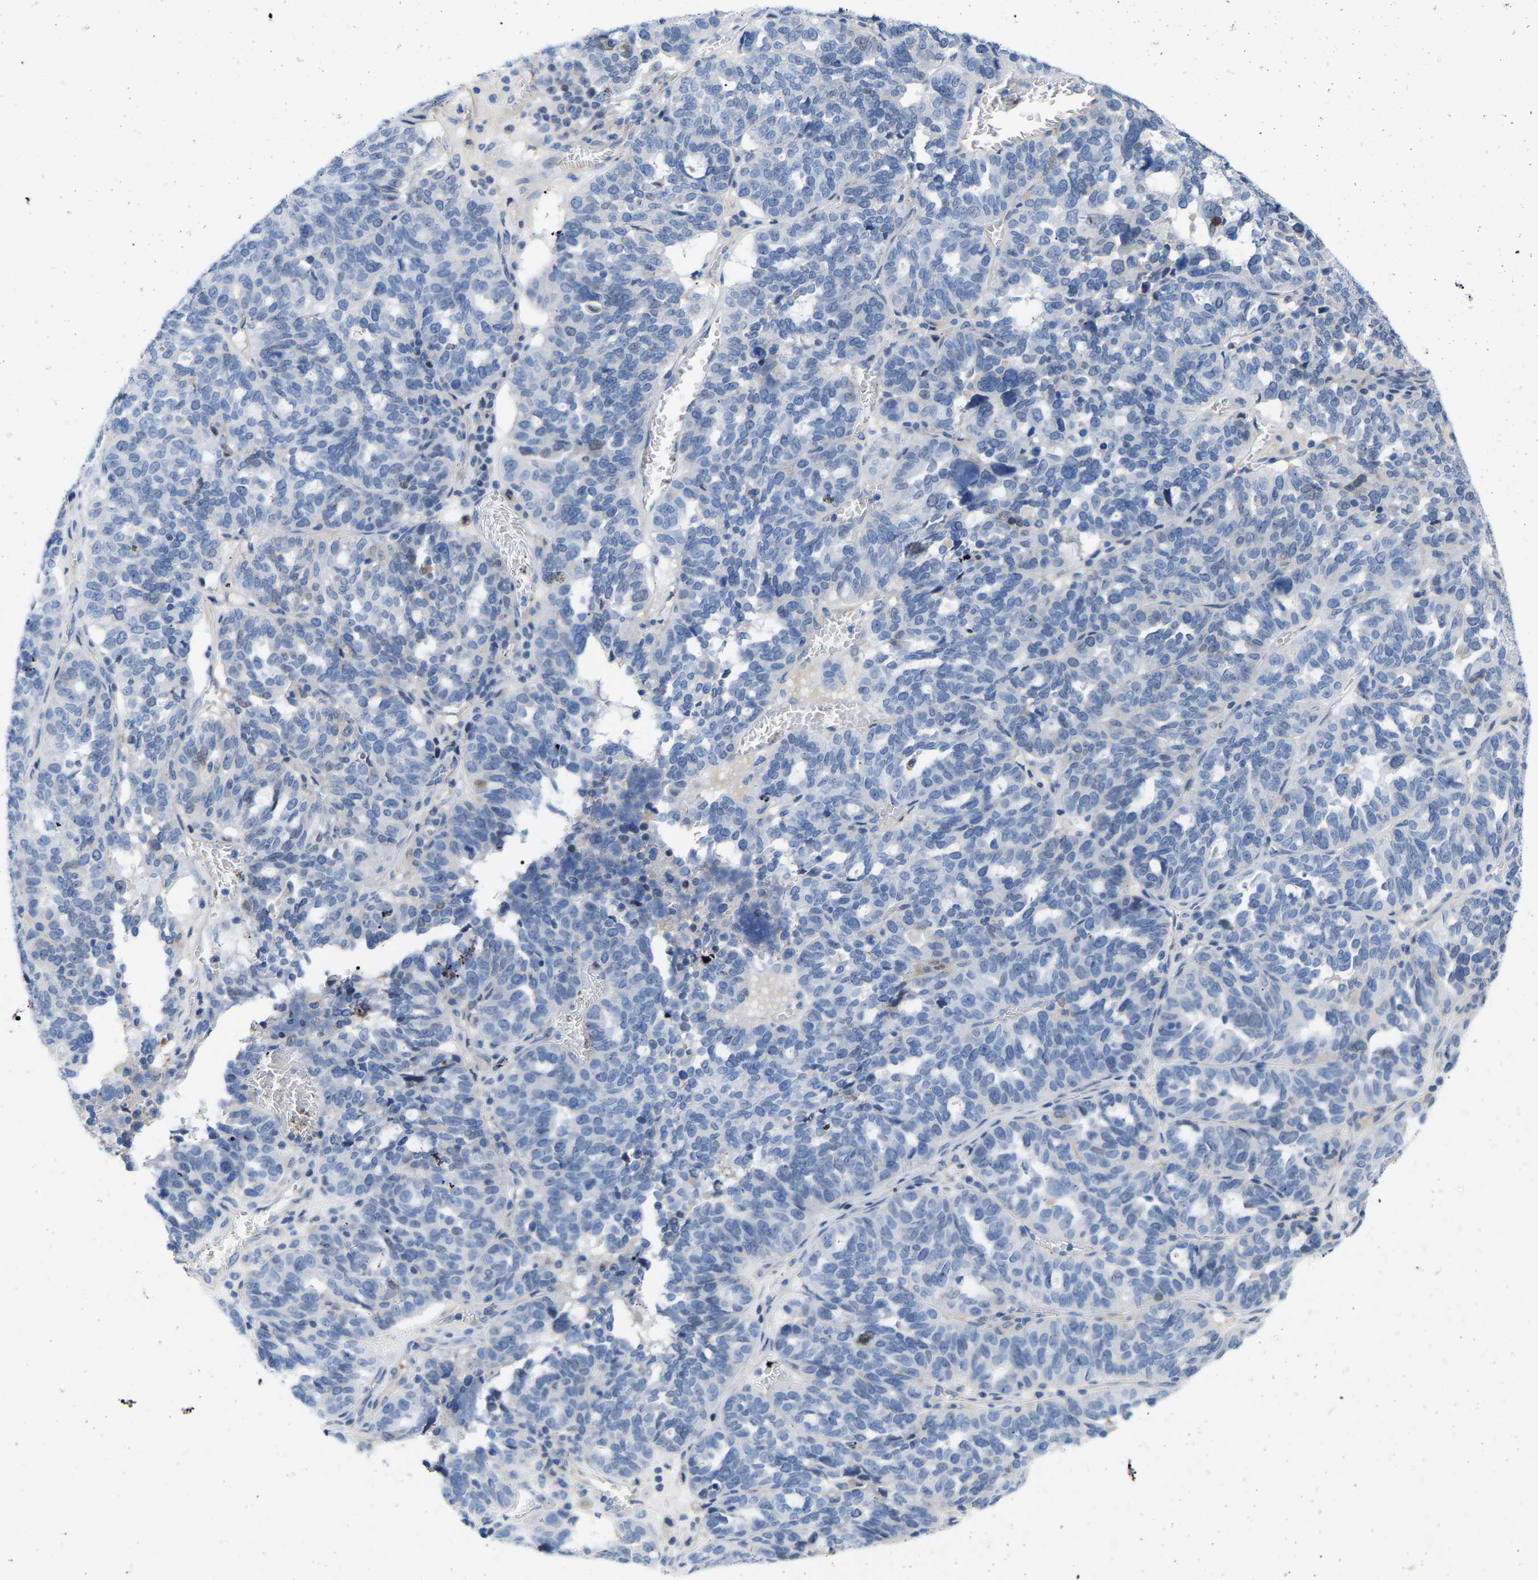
{"staining": {"intensity": "negative", "quantity": "none", "location": "none"}, "tissue": "ovarian cancer", "cell_type": "Tumor cells", "image_type": "cancer", "snomed": [{"axis": "morphology", "description": "Cystadenocarcinoma, serous, NOS"}, {"axis": "topography", "description": "Ovary"}], "caption": "Immunohistochemistry of serous cystadenocarcinoma (ovarian) displays no expression in tumor cells.", "gene": "ABTB2", "patient": {"sex": "female", "age": 59}}